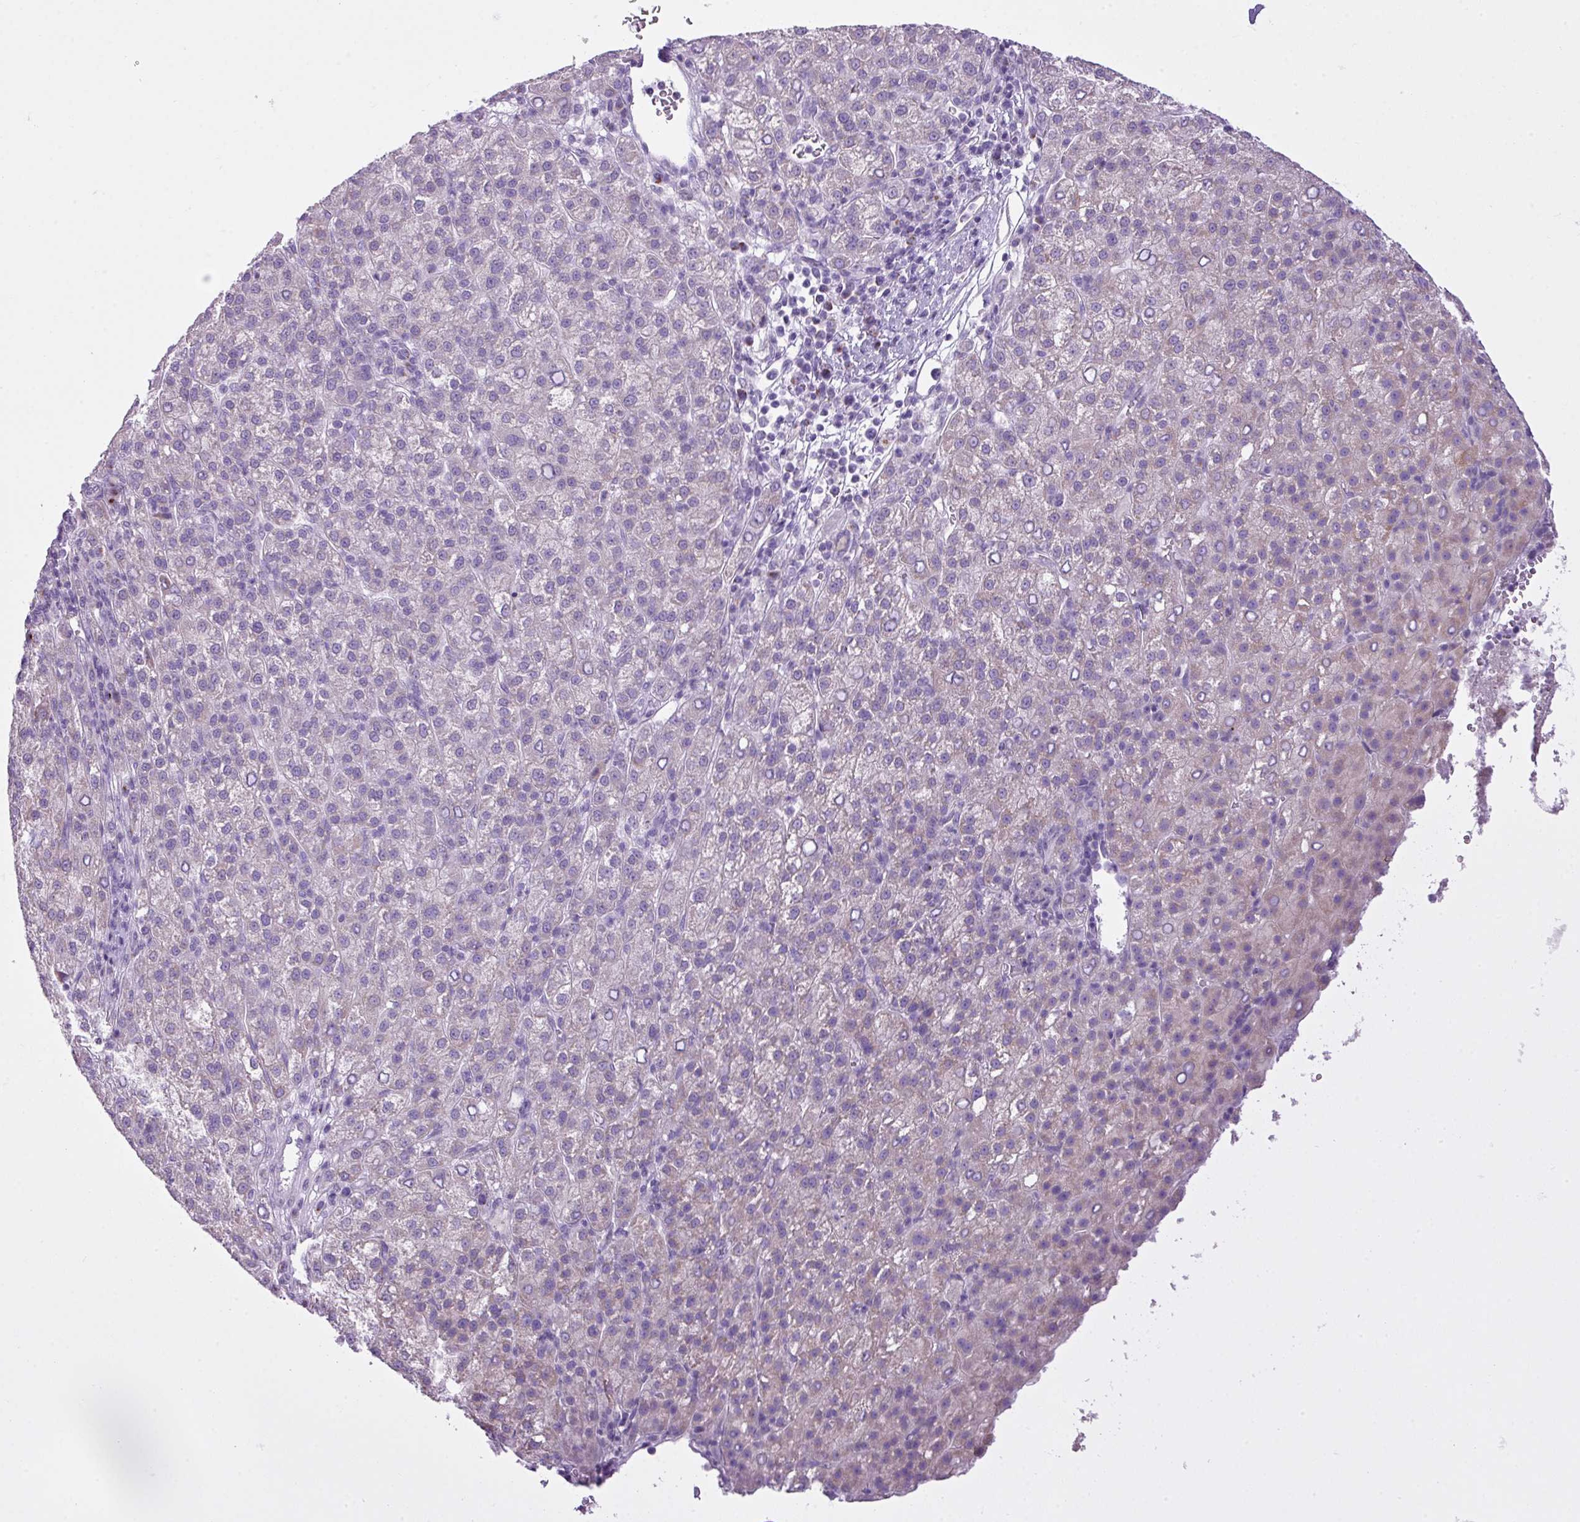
{"staining": {"intensity": "negative", "quantity": "none", "location": "none"}, "tissue": "liver cancer", "cell_type": "Tumor cells", "image_type": "cancer", "snomed": [{"axis": "morphology", "description": "Carcinoma, Hepatocellular, NOS"}, {"axis": "topography", "description": "Liver"}], "caption": "DAB (3,3'-diaminobenzidine) immunohistochemical staining of human liver cancer exhibits no significant expression in tumor cells.", "gene": "FAM43A", "patient": {"sex": "female", "age": 58}}